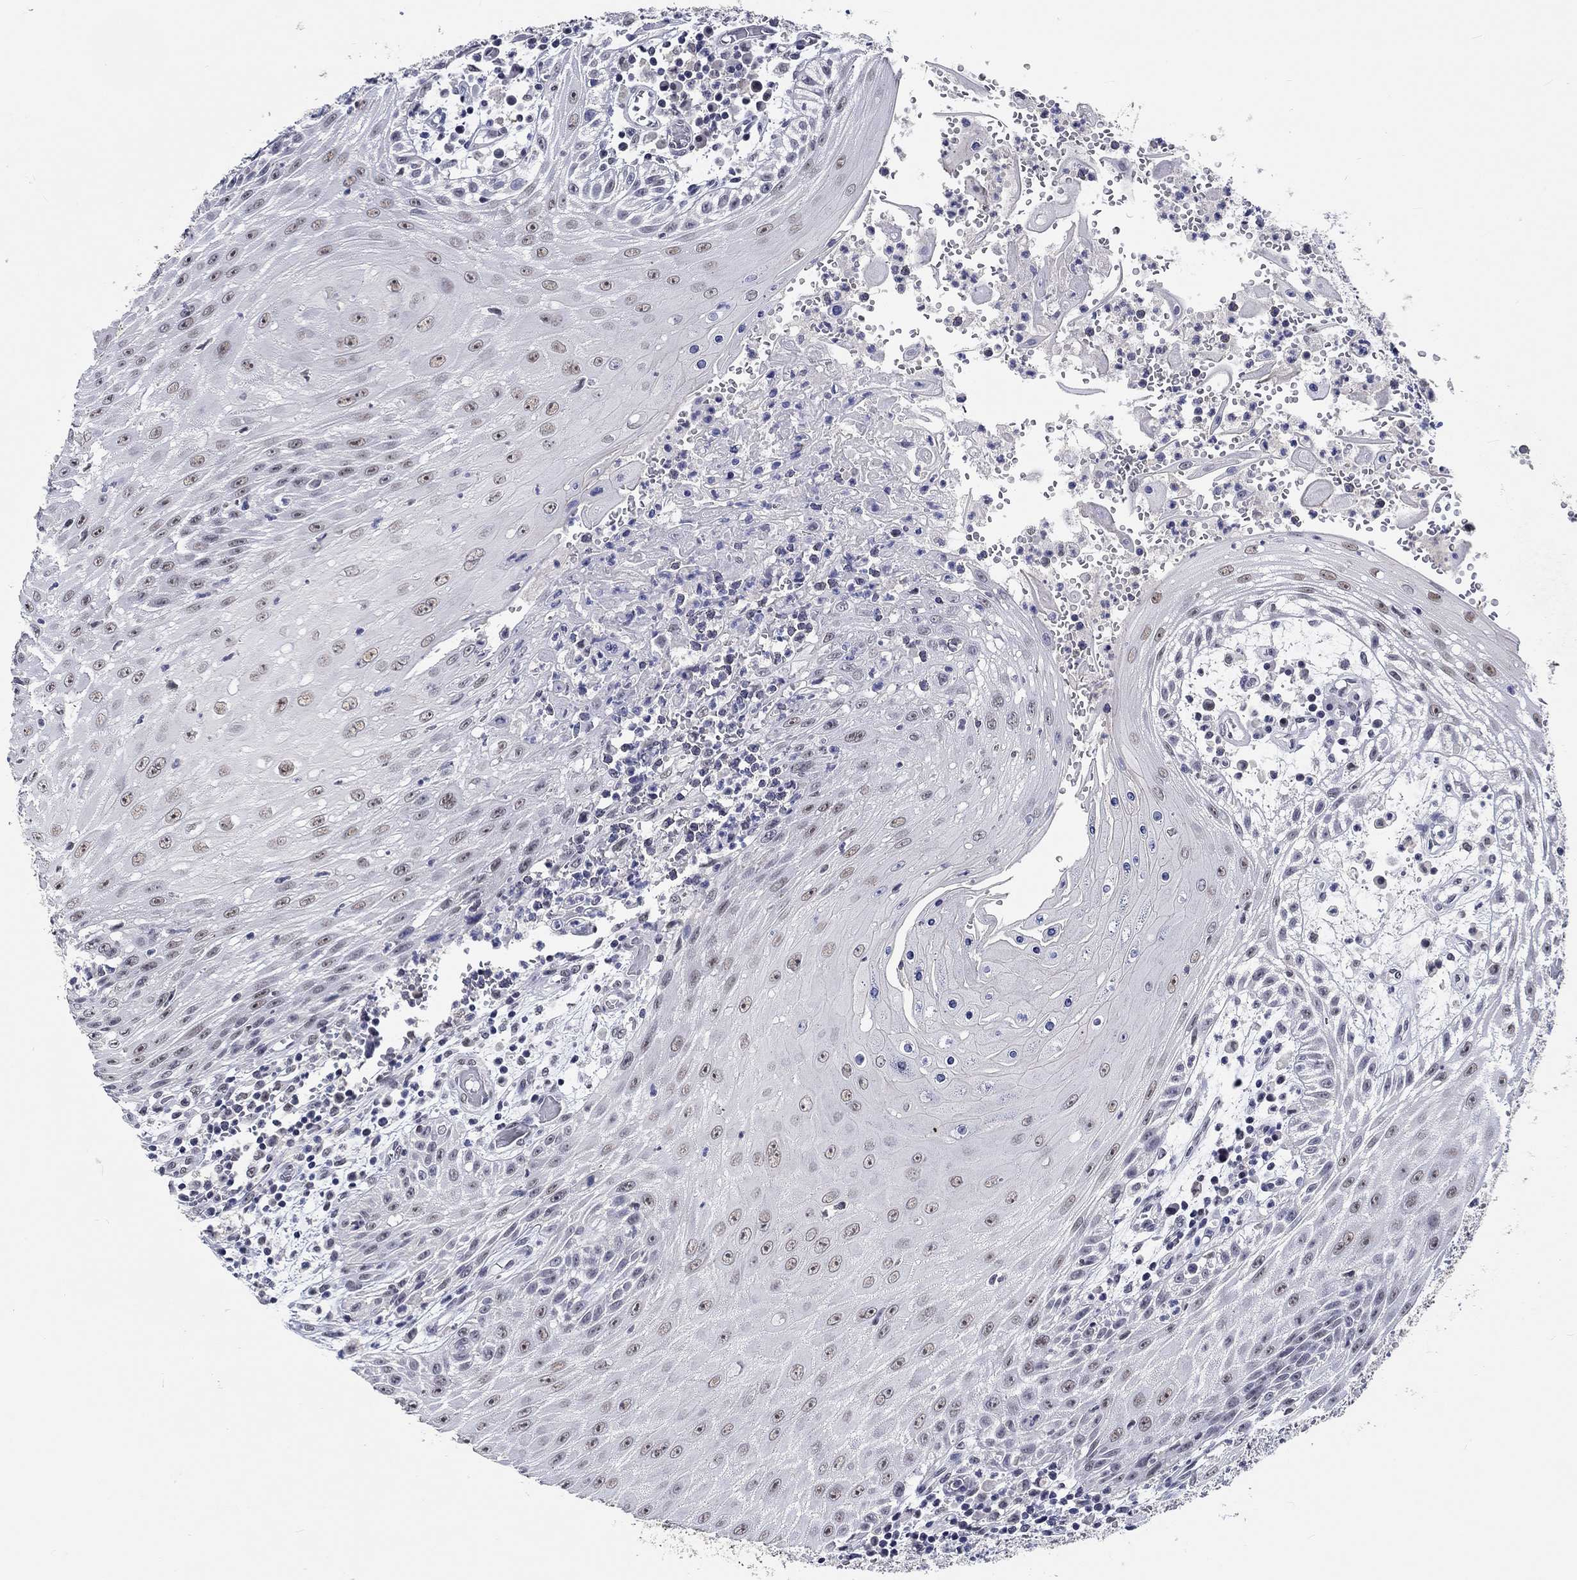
{"staining": {"intensity": "negative", "quantity": "none", "location": "none"}, "tissue": "head and neck cancer", "cell_type": "Tumor cells", "image_type": "cancer", "snomed": [{"axis": "morphology", "description": "Squamous cell carcinoma, NOS"}, {"axis": "topography", "description": "Oral tissue"}, {"axis": "topography", "description": "Head-Neck"}], "caption": "A high-resolution micrograph shows immunohistochemistry (IHC) staining of head and neck cancer, which shows no significant positivity in tumor cells.", "gene": "GRIN1", "patient": {"sex": "male", "age": 58}}